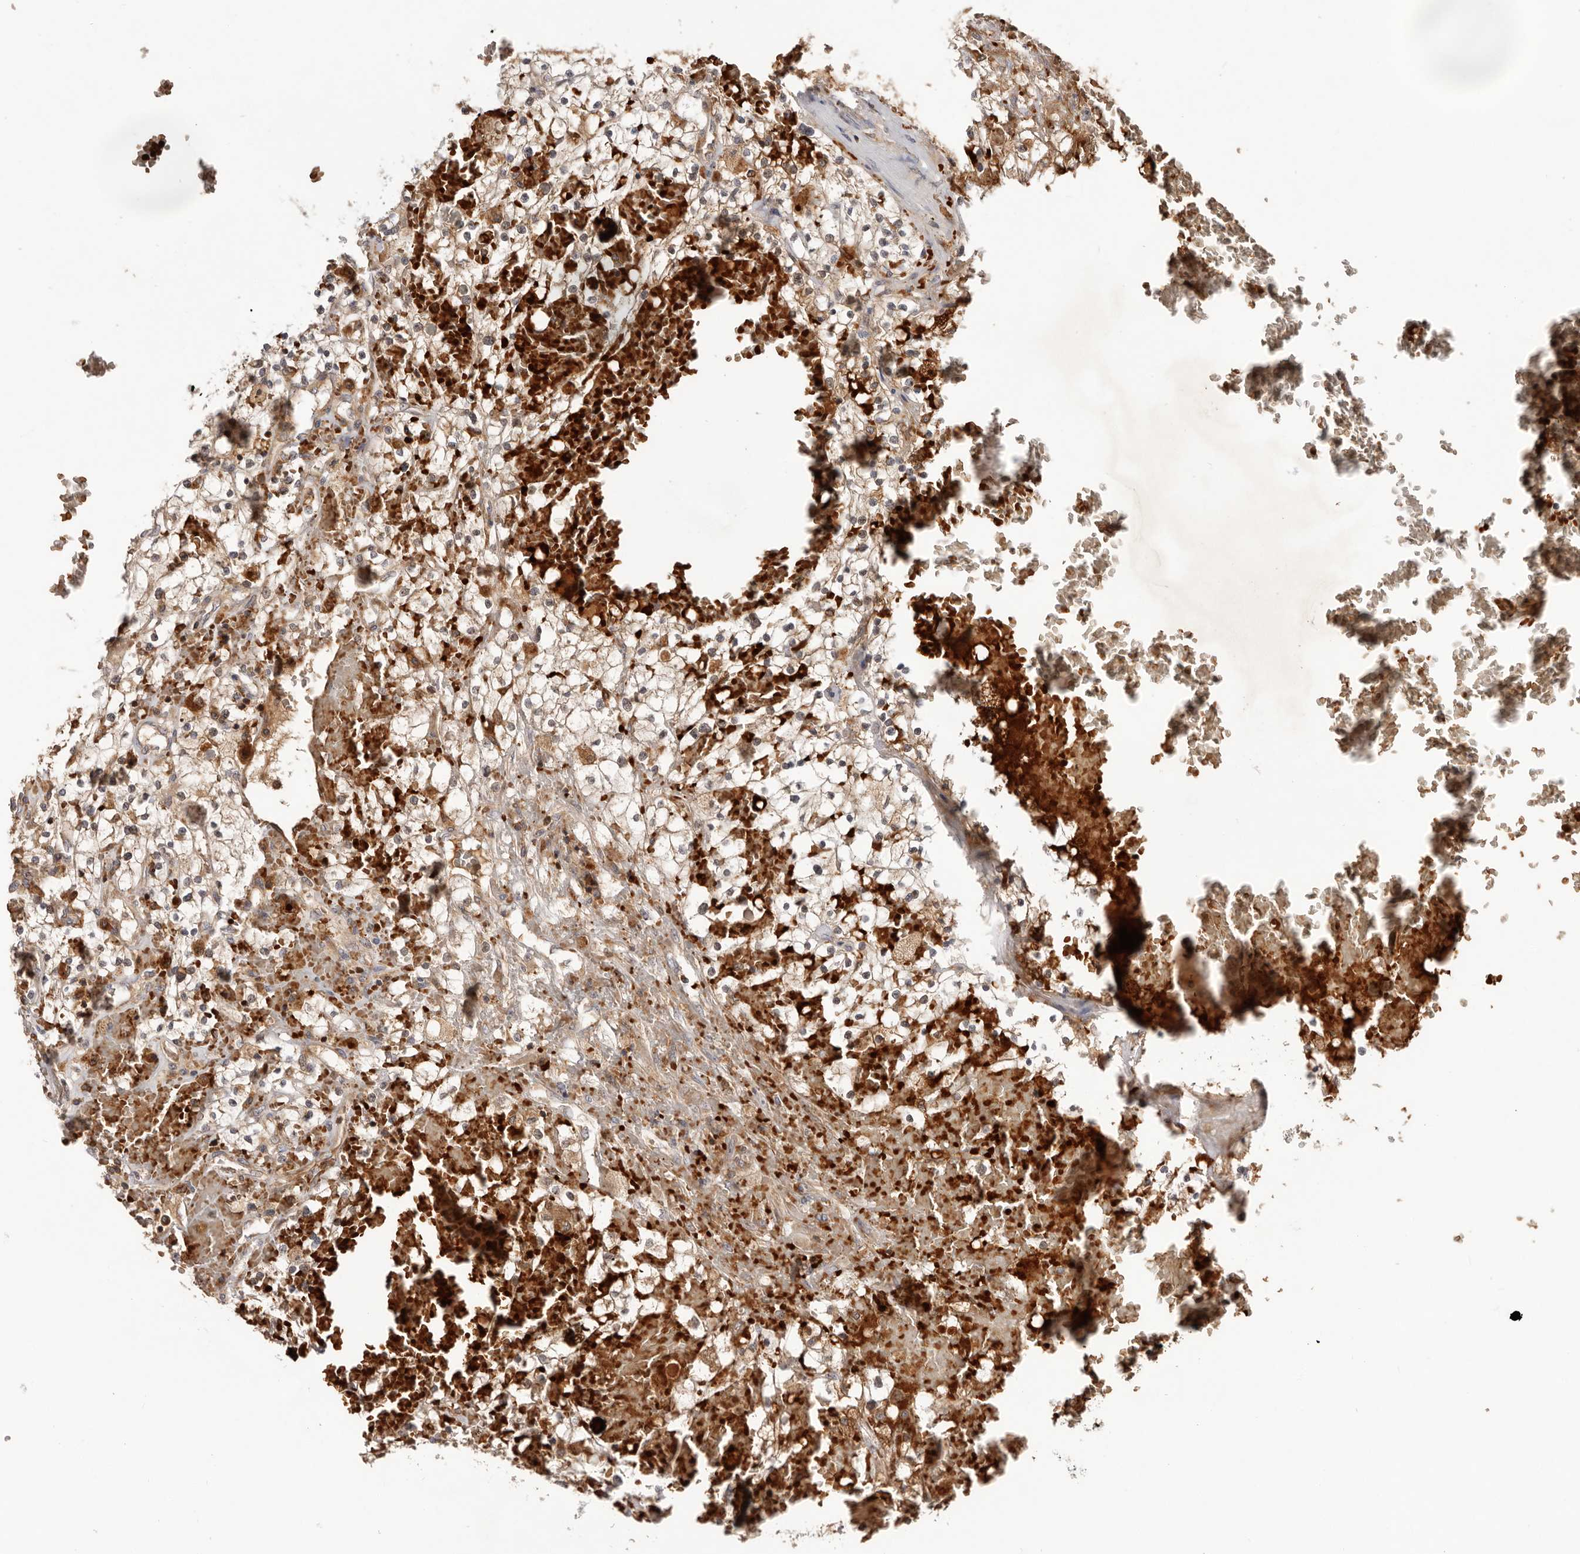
{"staining": {"intensity": "moderate", "quantity": "<25%", "location": "cytoplasmic/membranous"}, "tissue": "renal cancer", "cell_type": "Tumor cells", "image_type": "cancer", "snomed": [{"axis": "morphology", "description": "Normal tissue, NOS"}, {"axis": "morphology", "description": "Adenocarcinoma, NOS"}, {"axis": "topography", "description": "Kidney"}], "caption": "Immunohistochemical staining of human renal cancer reveals low levels of moderate cytoplasmic/membranous protein staining in about <25% of tumor cells. (DAB IHC with brightfield microscopy, high magnification).", "gene": "RNF213", "patient": {"sex": "male", "age": 68}}